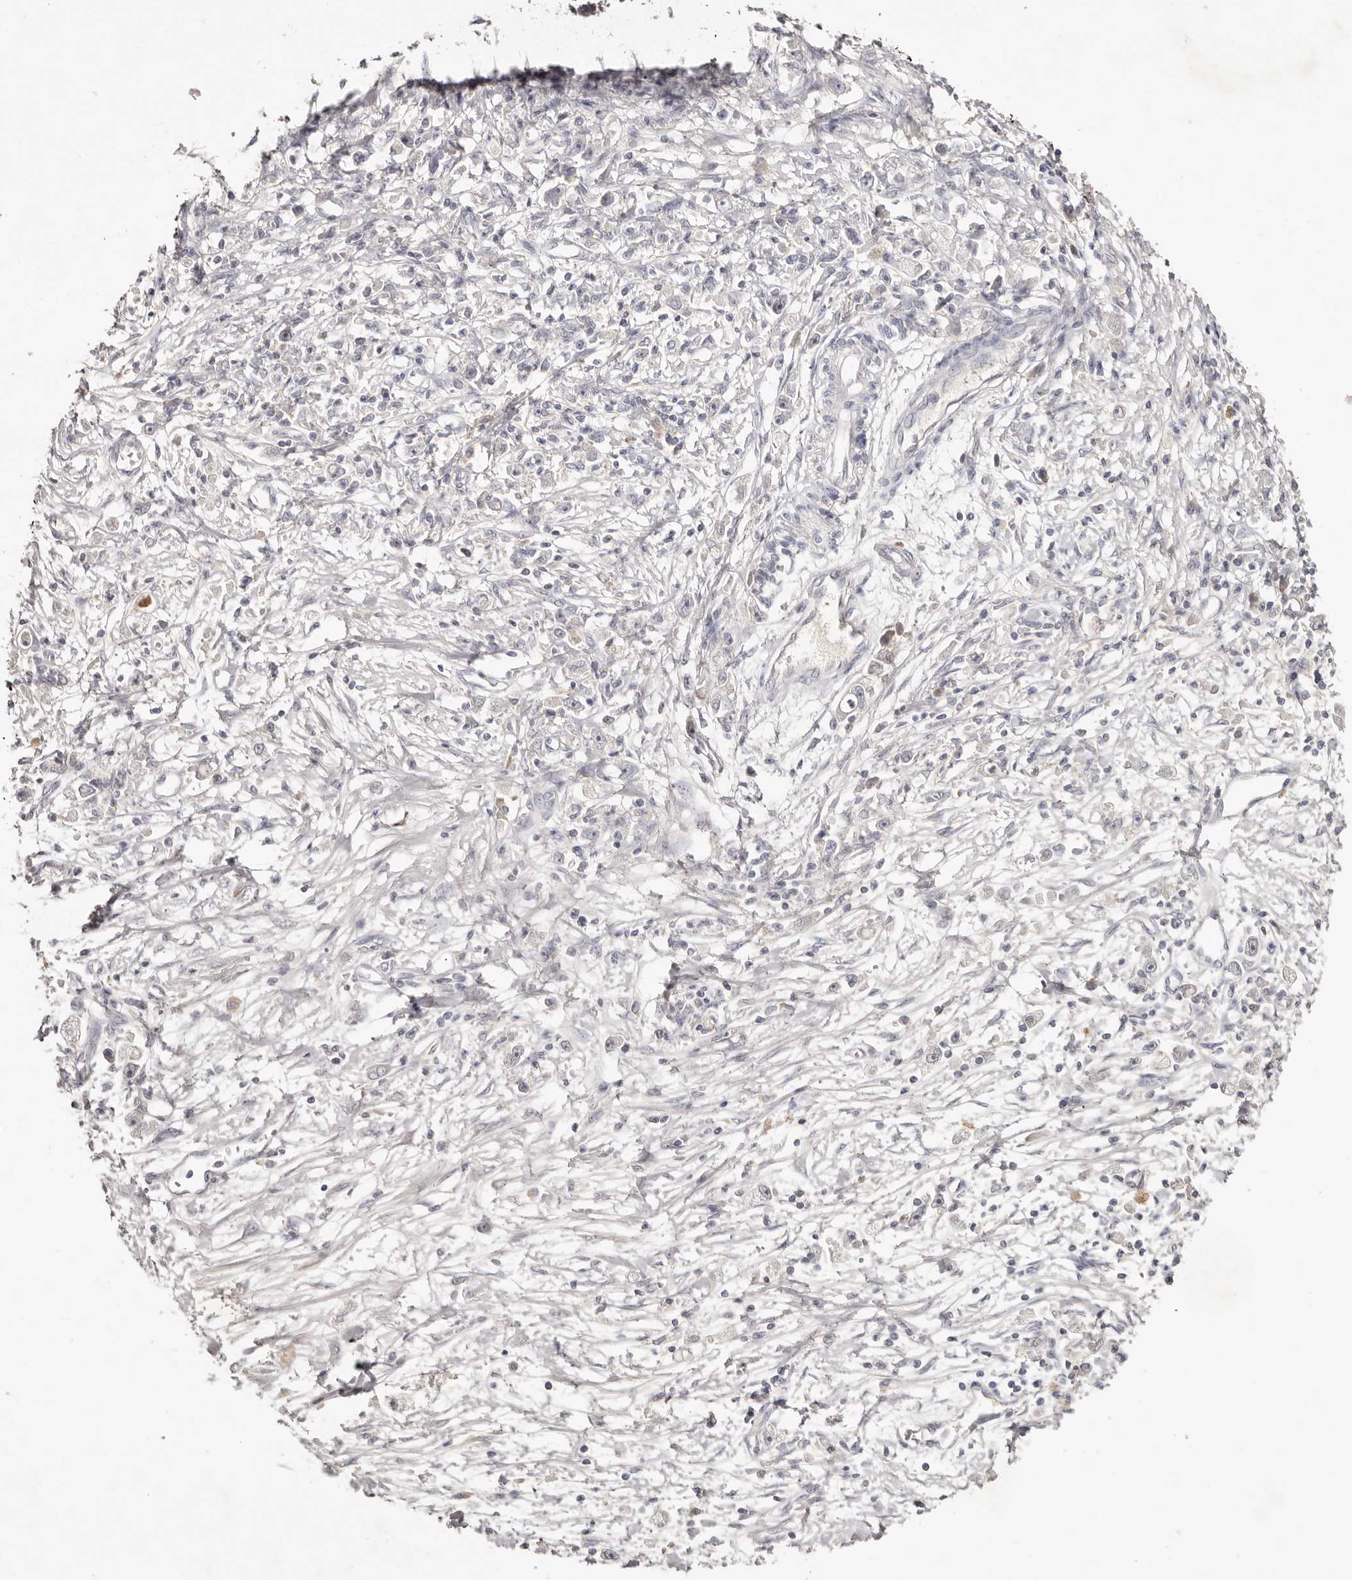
{"staining": {"intensity": "negative", "quantity": "none", "location": "none"}, "tissue": "stomach cancer", "cell_type": "Tumor cells", "image_type": "cancer", "snomed": [{"axis": "morphology", "description": "Adenocarcinoma, NOS"}, {"axis": "topography", "description": "Stomach"}], "caption": "IHC of human adenocarcinoma (stomach) demonstrates no positivity in tumor cells. The staining is performed using DAB (3,3'-diaminobenzidine) brown chromogen with nuclei counter-stained in using hematoxylin.", "gene": "SCUBE2", "patient": {"sex": "female", "age": 59}}